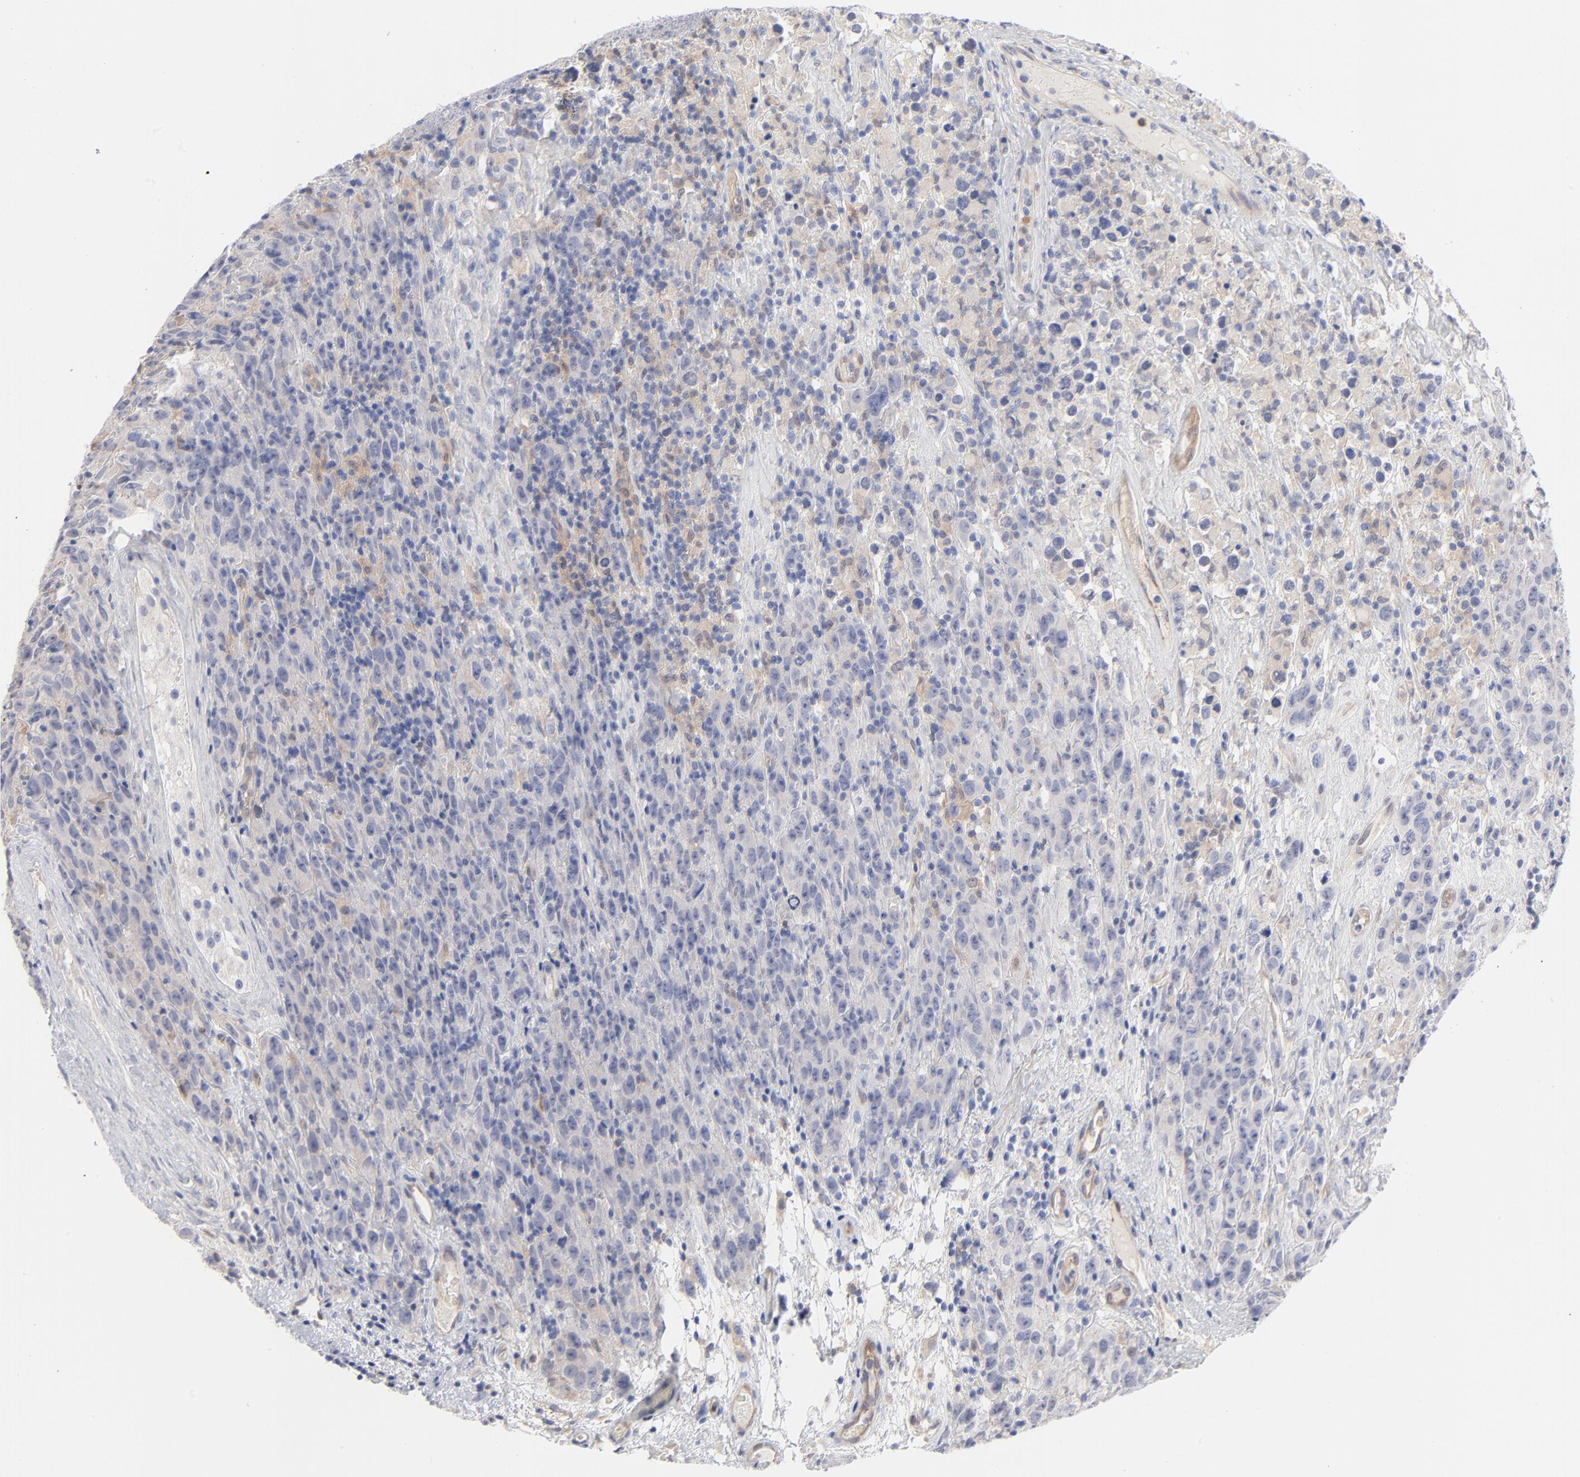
{"staining": {"intensity": "negative", "quantity": "none", "location": "none"}, "tissue": "testis cancer", "cell_type": "Tumor cells", "image_type": "cancer", "snomed": [{"axis": "morphology", "description": "Seminoma, NOS"}, {"axis": "topography", "description": "Testis"}], "caption": "IHC image of seminoma (testis) stained for a protein (brown), which demonstrates no staining in tumor cells.", "gene": "ARRB1", "patient": {"sex": "male", "age": 52}}